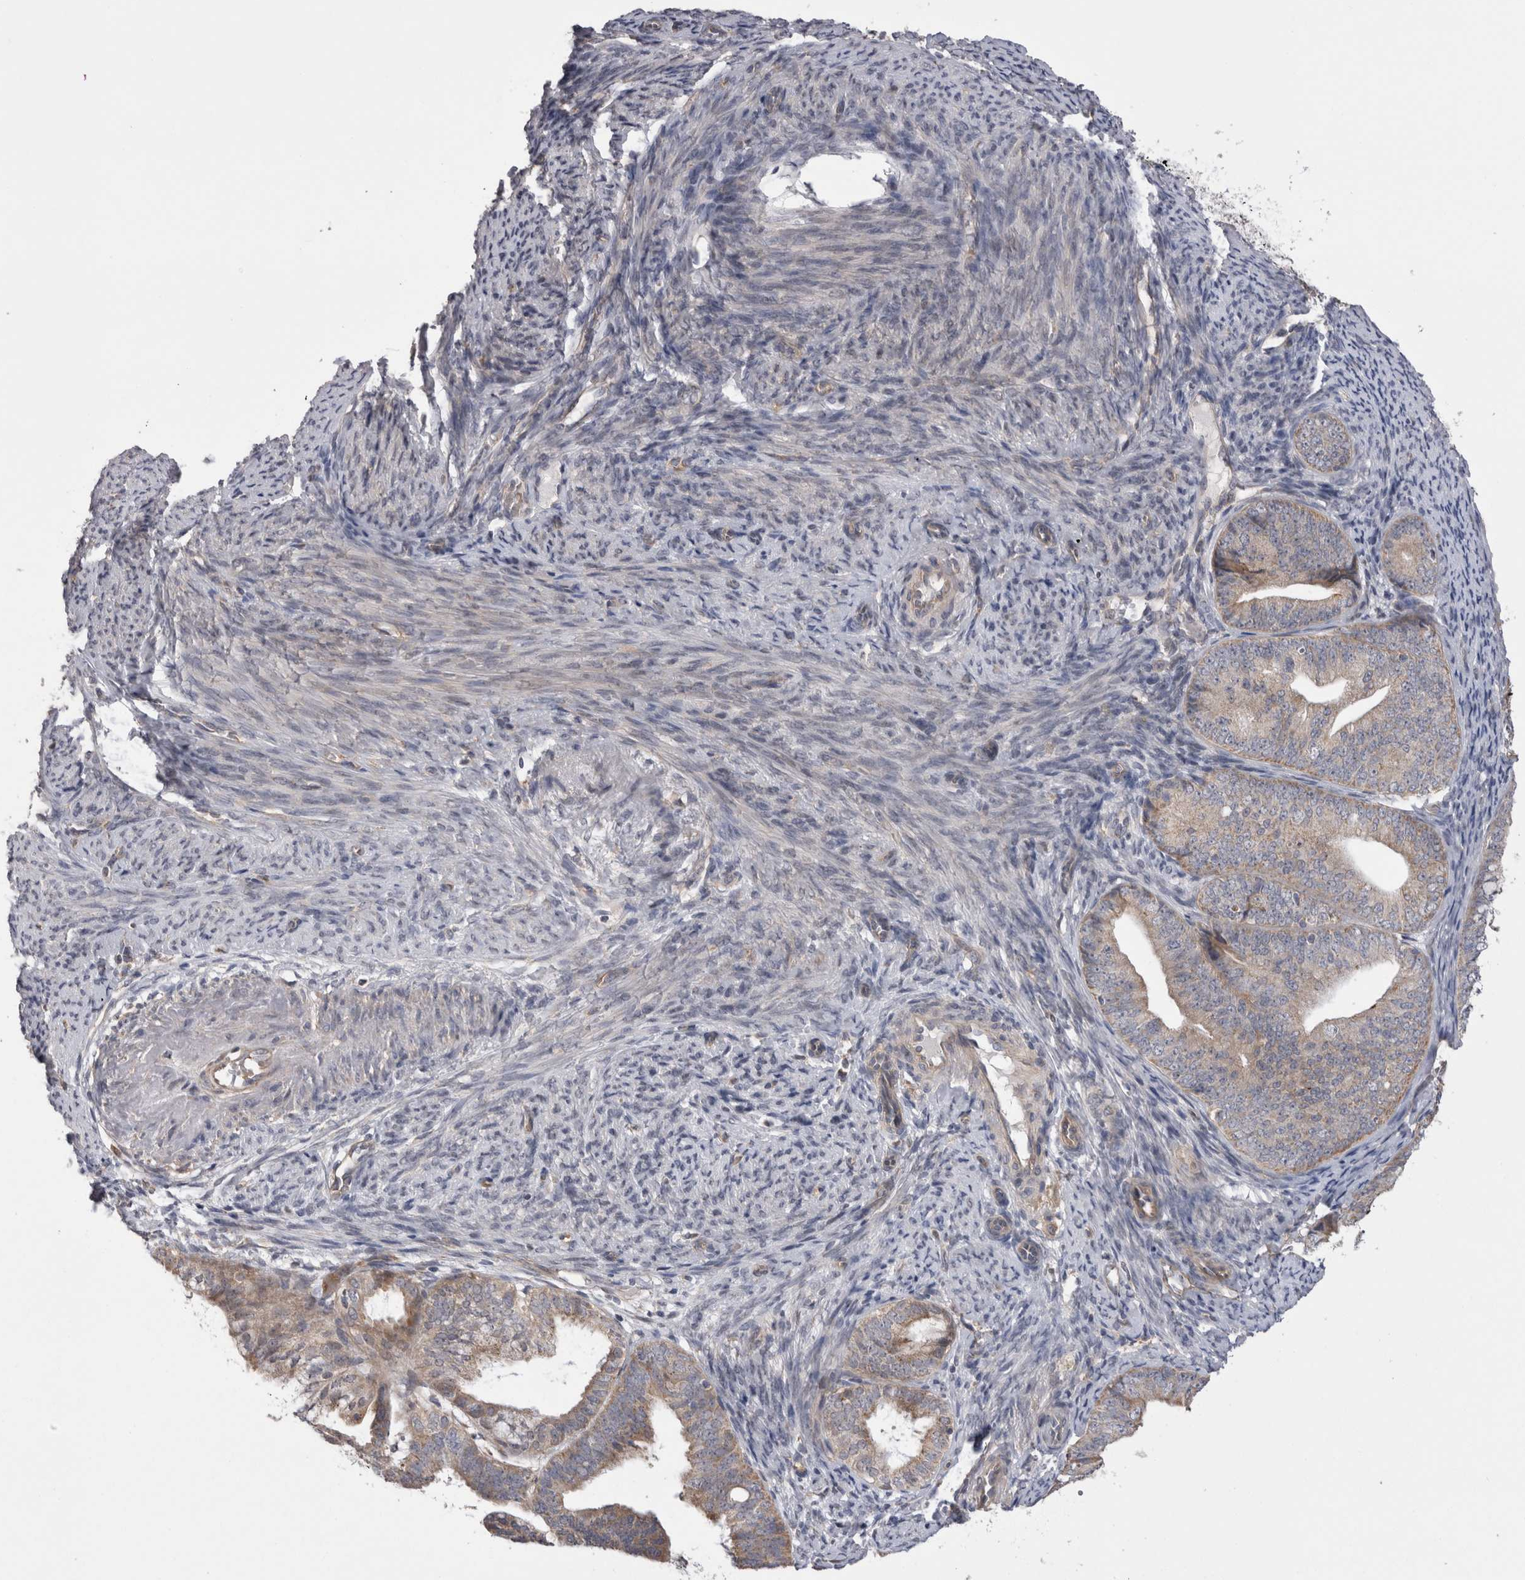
{"staining": {"intensity": "weak", "quantity": "25%-75%", "location": "cytoplasmic/membranous"}, "tissue": "endometrial cancer", "cell_type": "Tumor cells", "image_type": "cancer", "snomed": [{"axis": "morphology", "description": "Adenocarcinoma, NOS"}, {"axis": "topography", "description": "Endometrium"}], "caption": "The immunohistochemical stain highlights weak cytoplasmic/membranous positivity in tumor cells of adenocarcinoma (endometrial) tissue. The staining is performed using DAB brown chromogen to label protein expression. The nuclei are counter-stained blue using hematoxylin.", "gene": "ARHGAP29", "patient": {"sex": "female", "age": 63}}